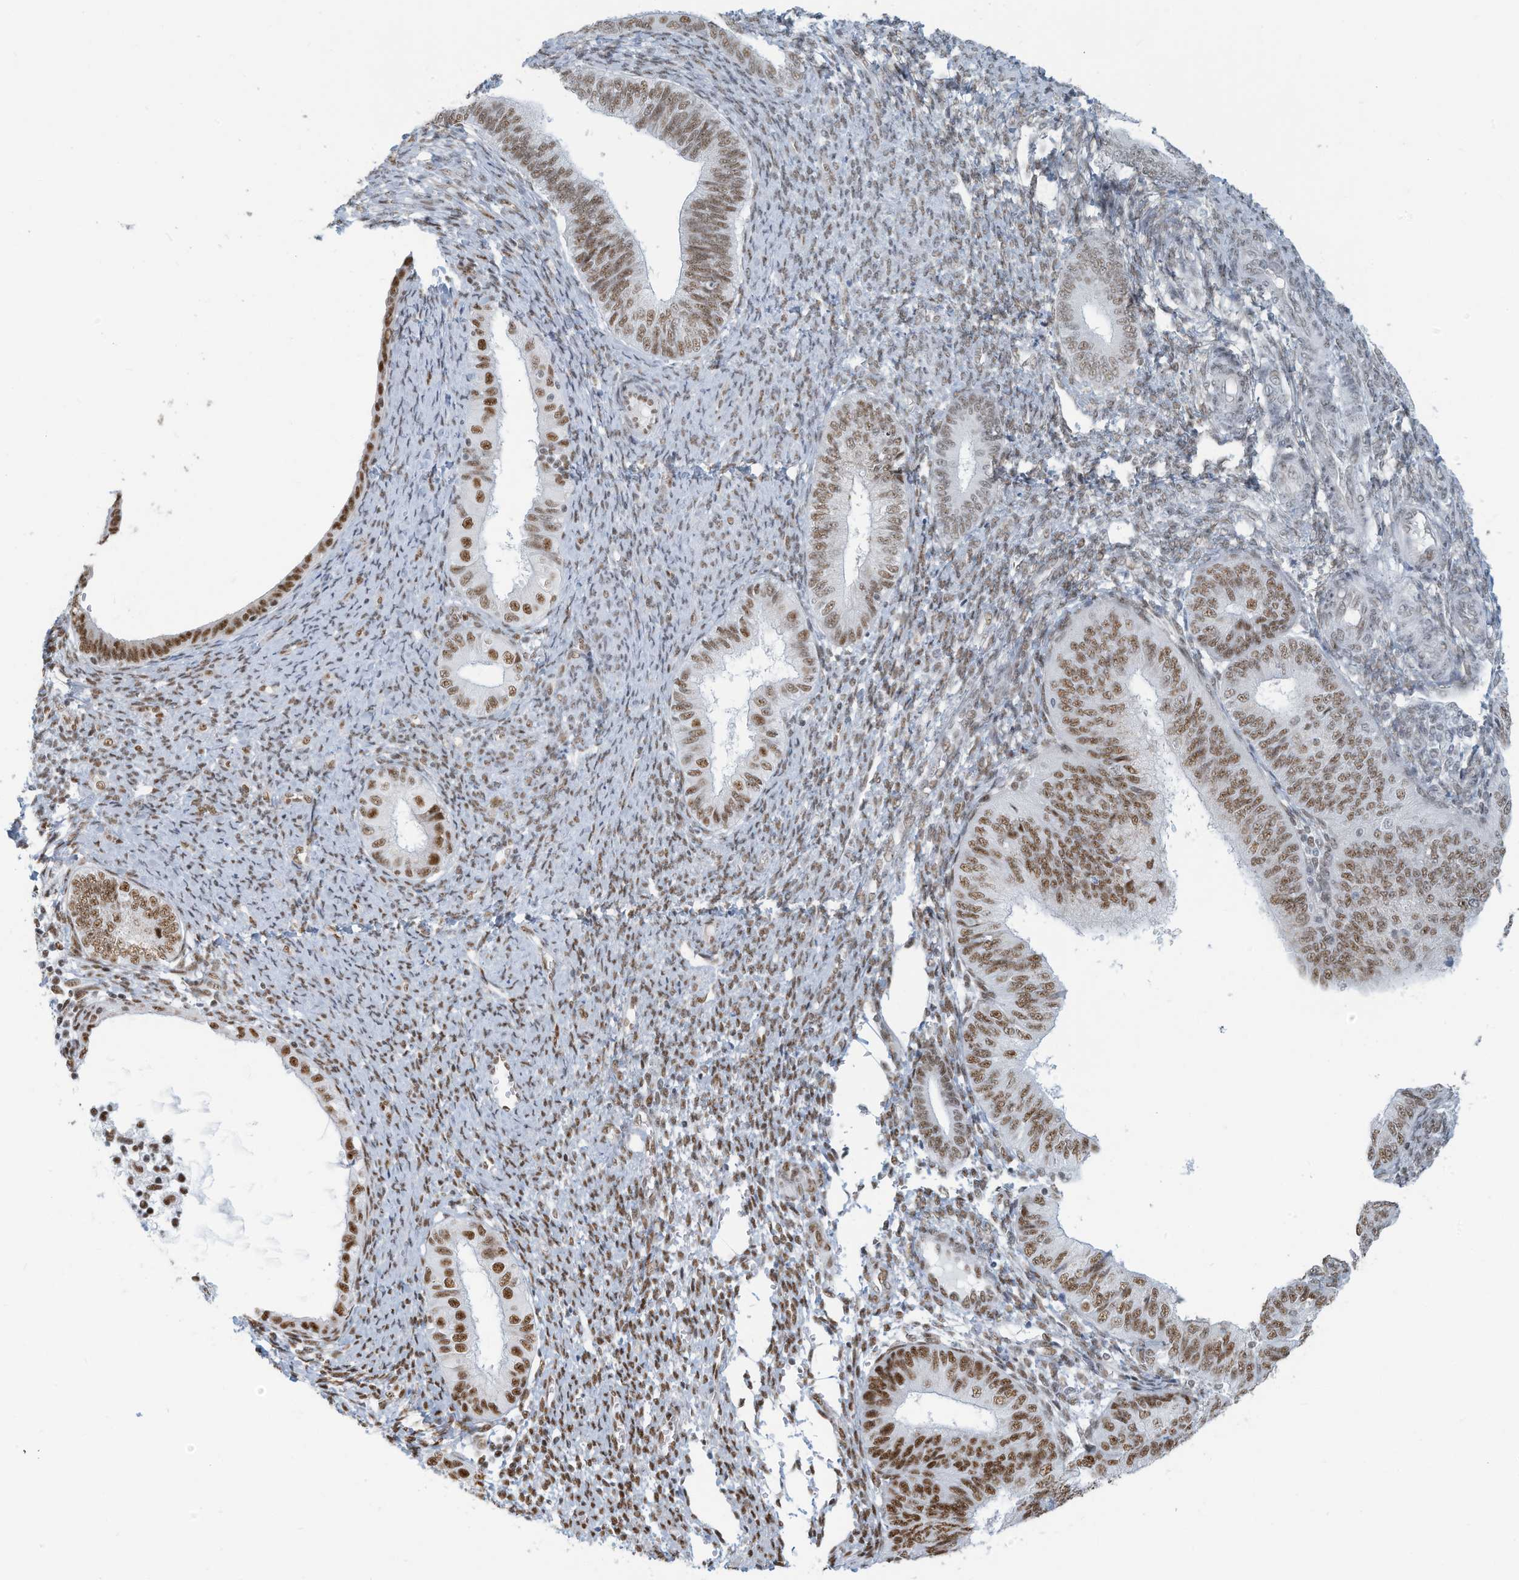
{"staining": {"intensity": "moderate", "quantity": ">75%", "location": "nuclear"}, "tissue": "endometrial cancer", "cell_type": "Tumor cells", "image_type": "cancer", "snomed": [{"axis": "morphology", "description": "Adenocarcinoma, NOS"}, {"axis": "topography", "description": "Endometrium"}], "caption": "A micrograph of endometrial cancer (adenocarcinoma) stained for a protein reveals moderate nuclear brown staining in tumor cells. (Stains: DAB (3,3'-diaminobenzidine) in brown, nuclei in blue, Microscopy: brightfield microscopy at high magnification).", "gene": "SARNP", "patient": {"sex": "female", "age": 58}}